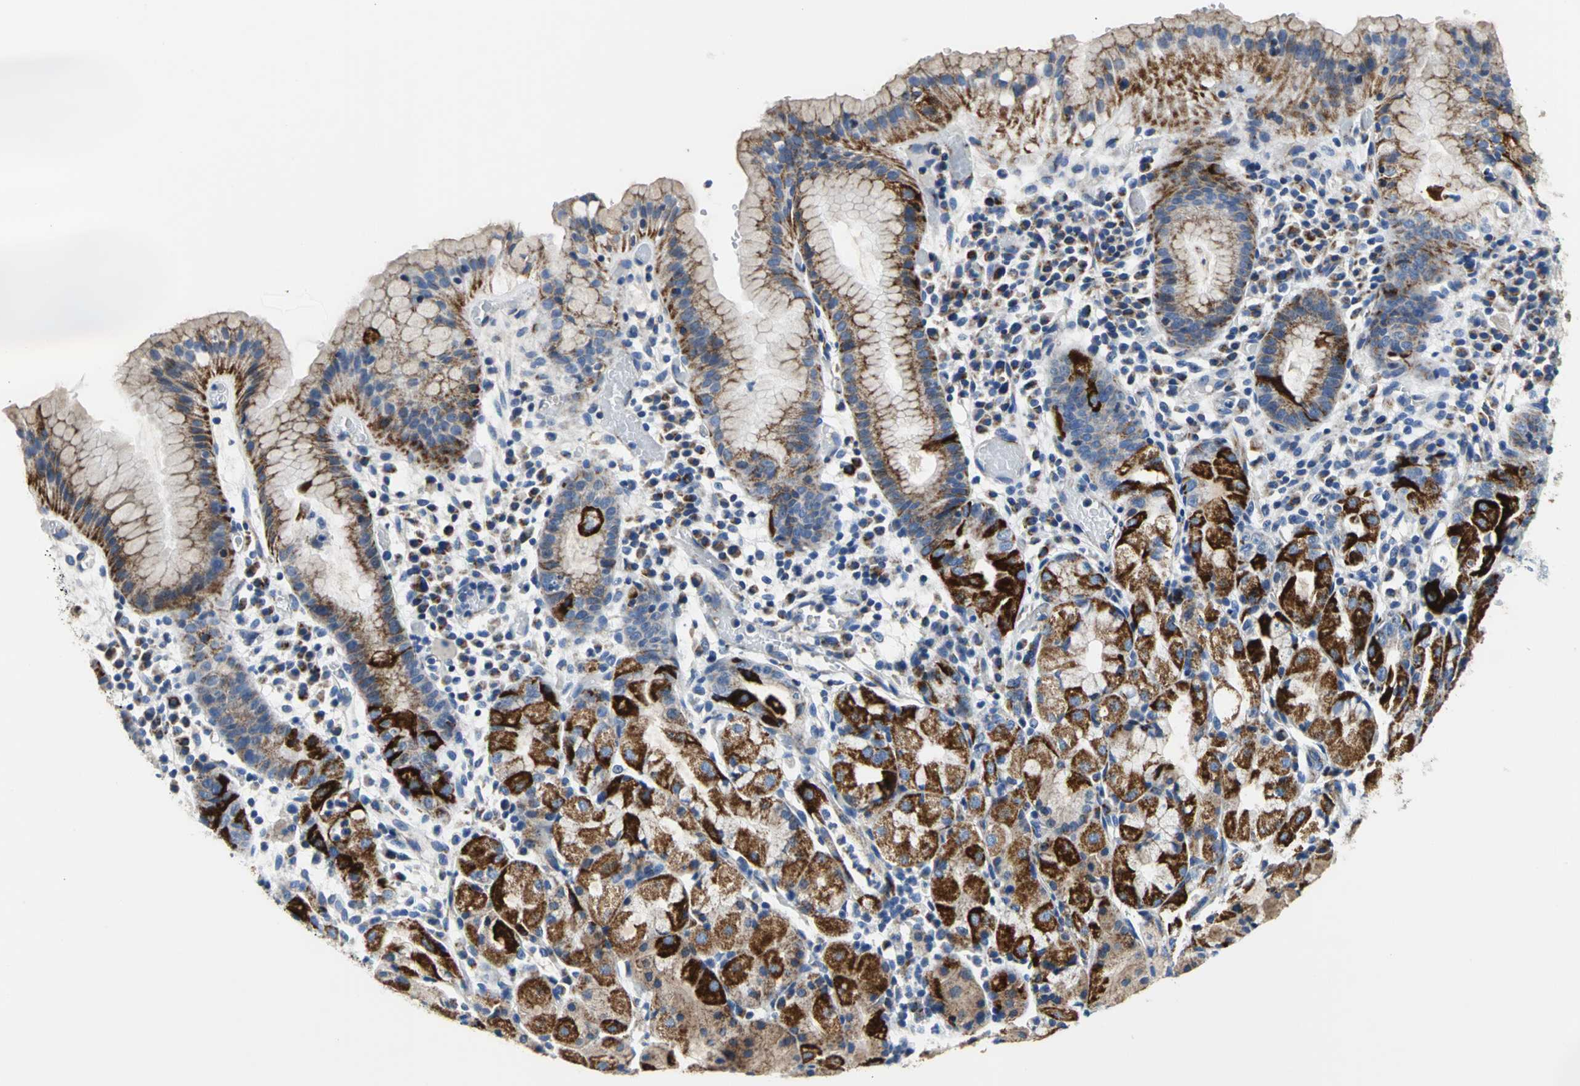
{"staining": {"intensity": "moderate", "quantity": ">75%", "location": "cytoplasmic/membranous"}, "tissue": "stomach", "cell_type": "Glandular cells", "image_type": "normal", "snomed": [{"axis": "morphology", "description": "Normal tissue, NOS"}, {"axis": "topography", "description": "Stomach"}, {"axis": "topography", "description": "Stomach, lower"}], "caption": "A micrograph of human stomach stained for a protein displays moderate cytoplasmic/membranous brown staining in glandular cells.", "gene": "IFI6", "patient": {"sex": "female", "age": 75}}